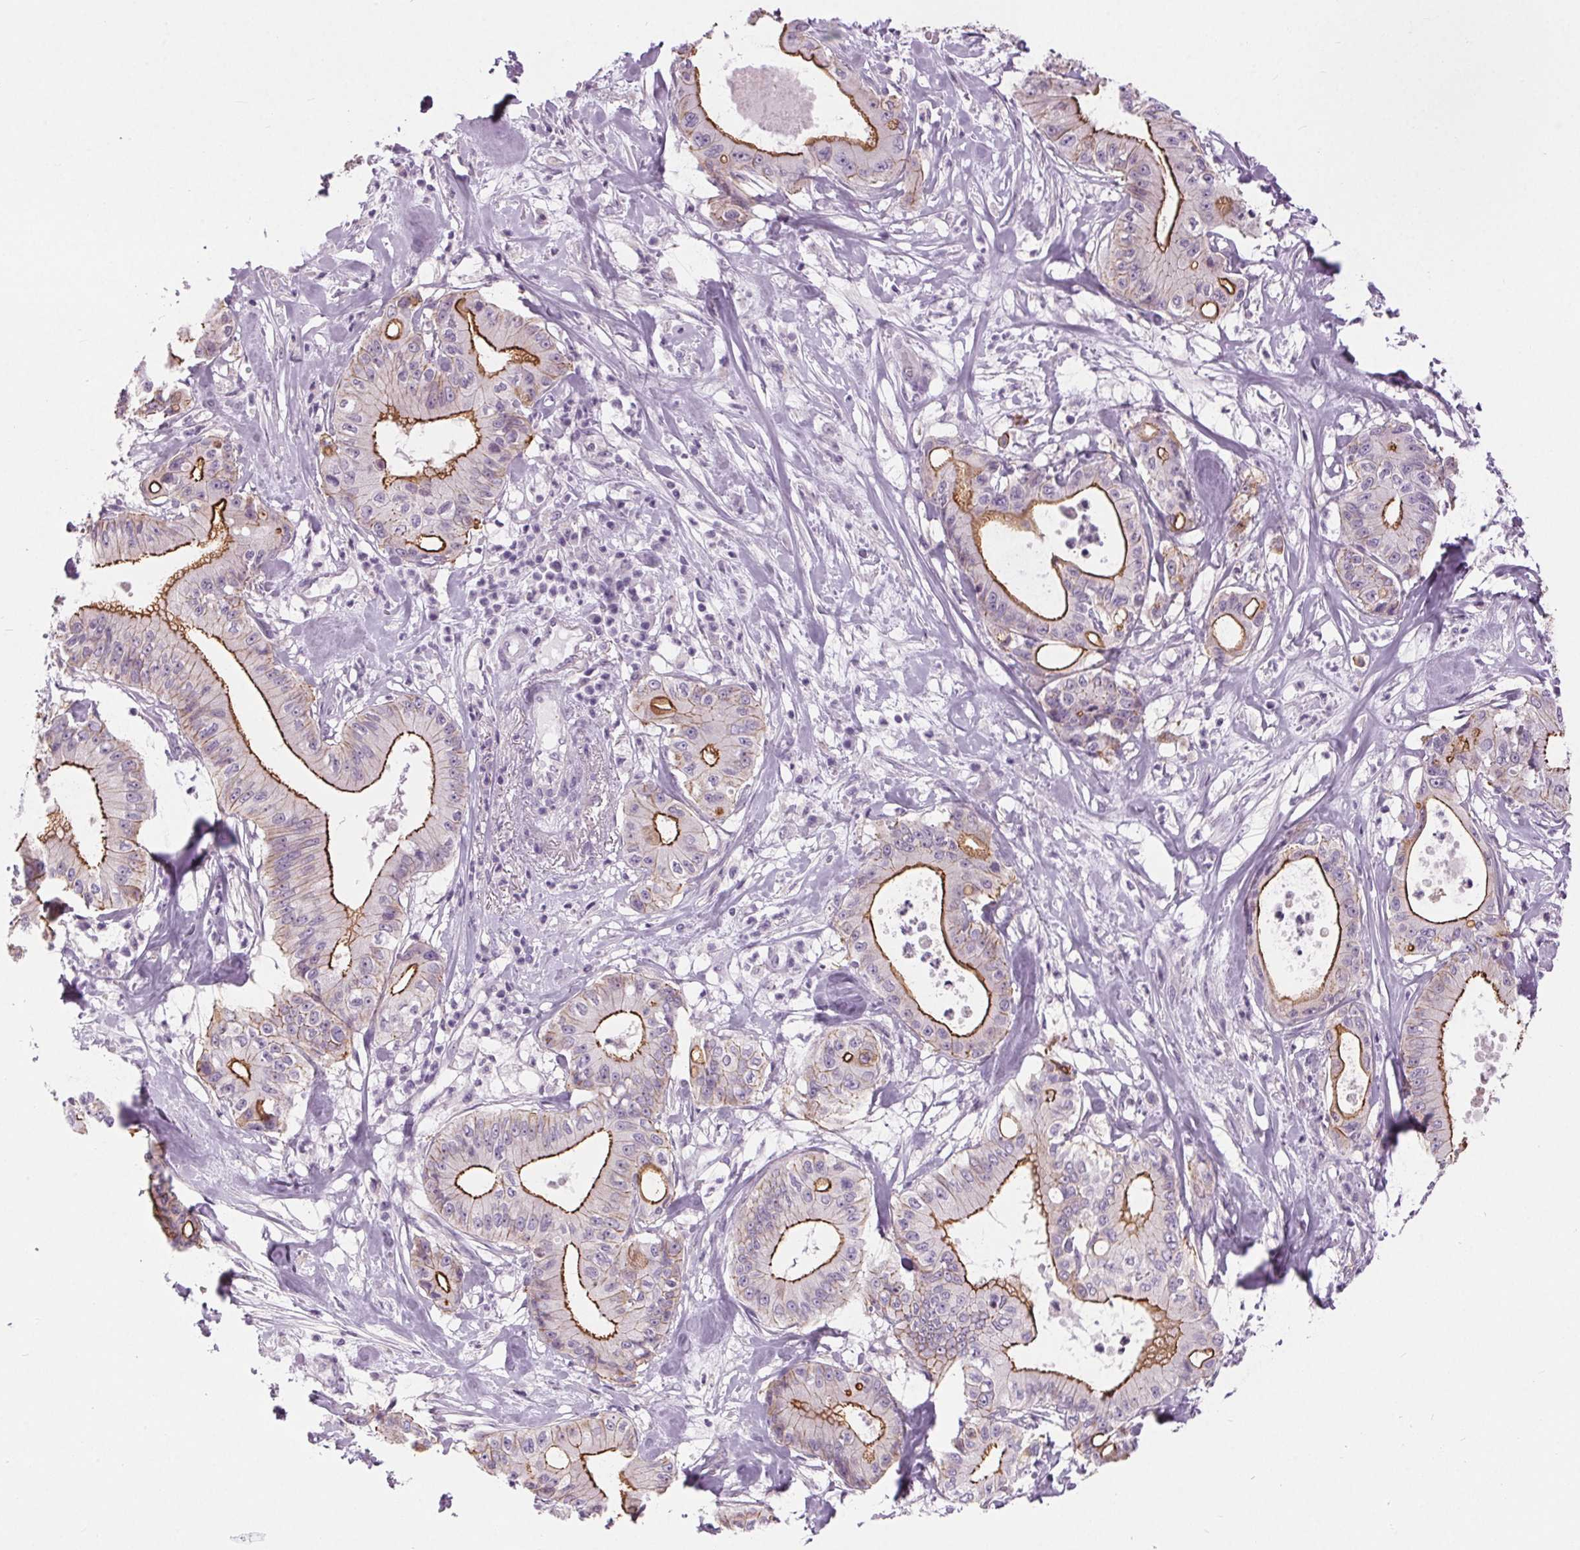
{"staining": {"intensity": "strong", "quantity": "25%-75%", "location": "cytoplasmic/membranous"}, "tissue": "pancreatic cancer", "cell_type": "Tumor cells", "image_type": "cancer", "snomed": [{"axis": "morphology", "description": "Adenocarcinoma, NOS"}, {"axis": "topography", "description": "Pancreas"}], "caption": "Pancreatic cancer (adenocarcinoma) was stained to show a protein in brown. There is high levels of strong cytoplasmic/membranous staining in about 25%-75% of tumor cells.", "gene": "MISP", "patient": {"sex": "male", "age": 71}}